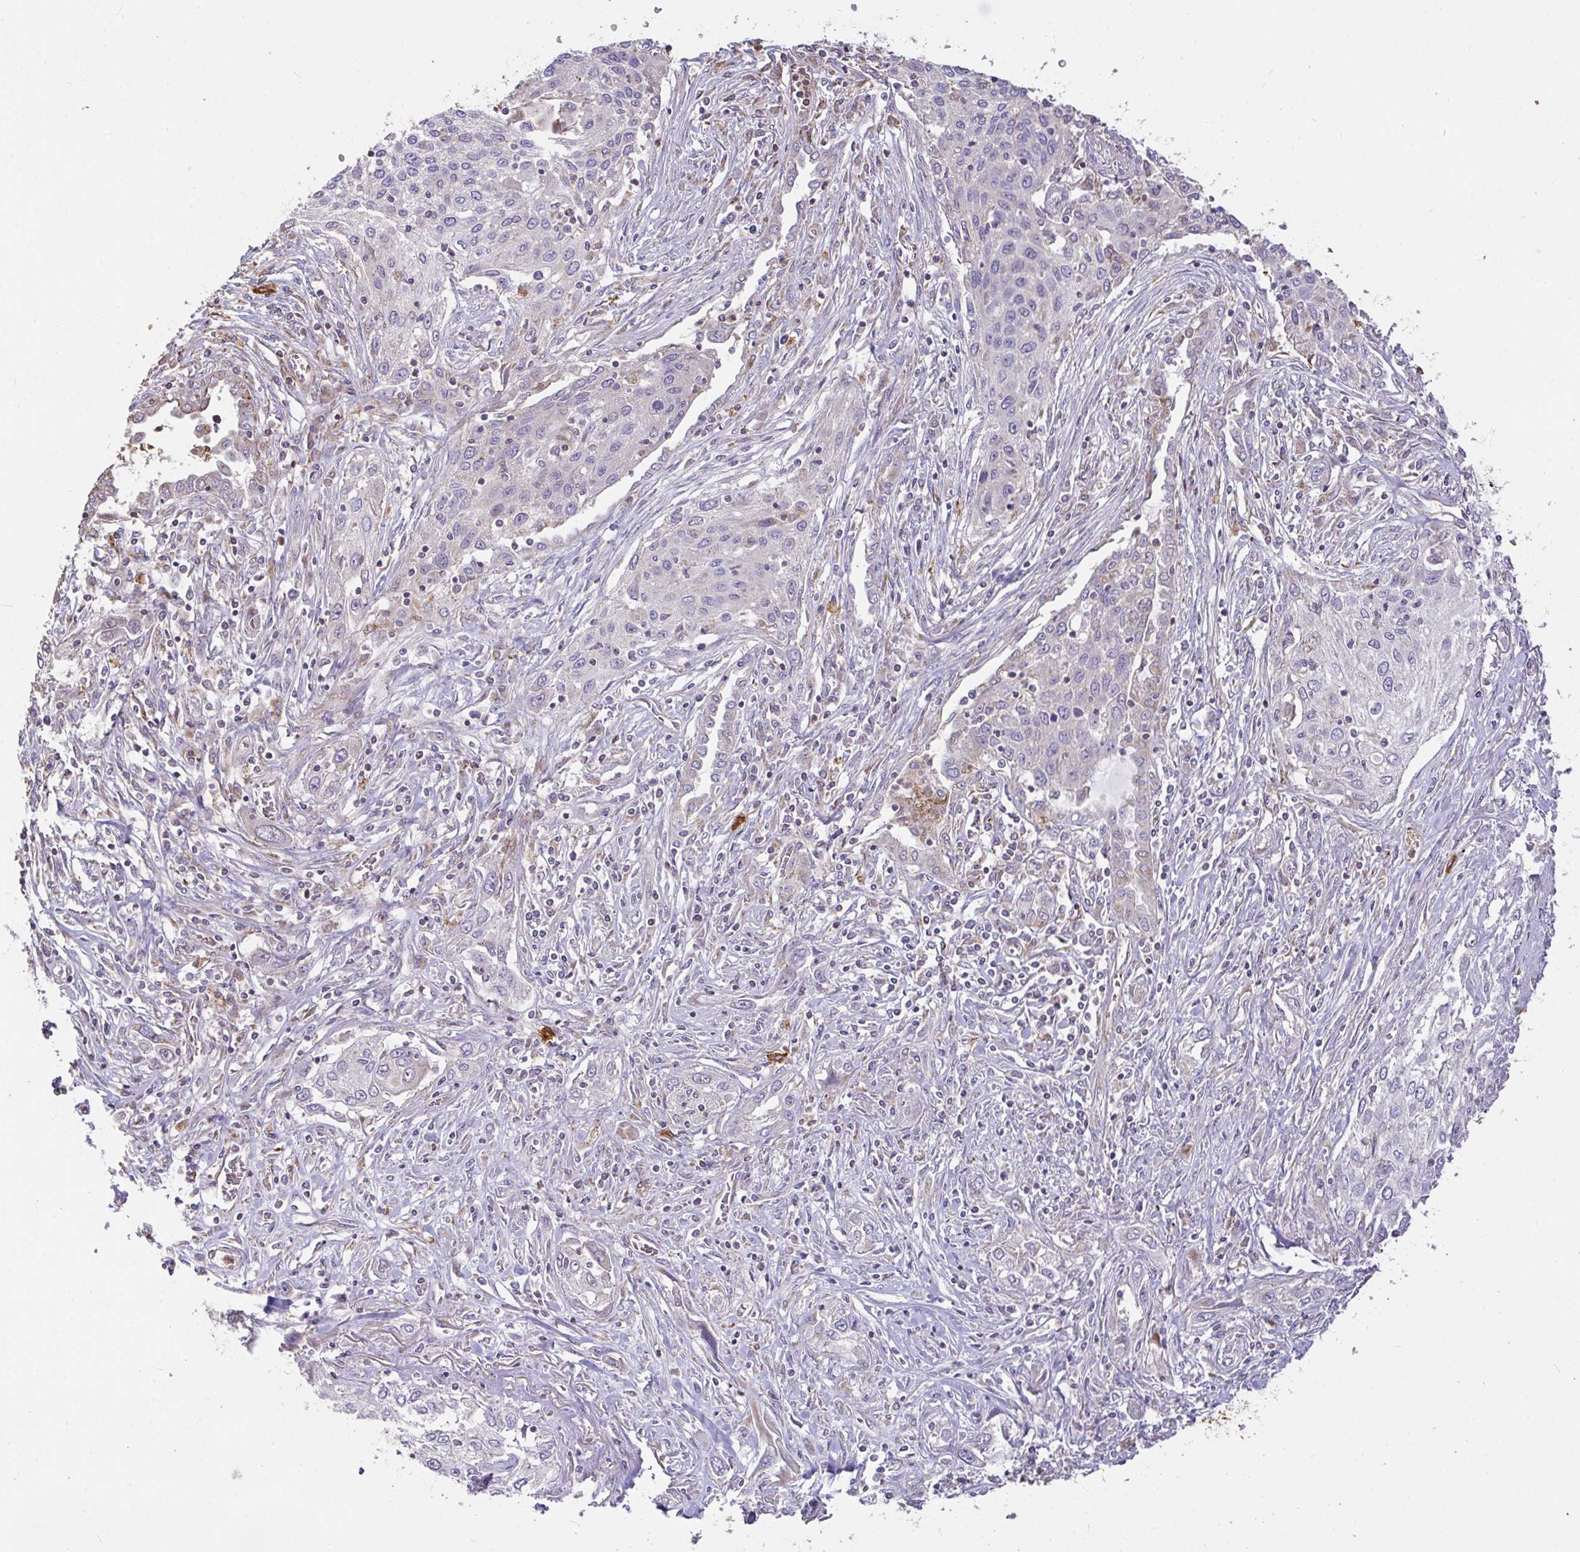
{"staining": {"intensity": "negative", "quantity": "none", "location": "none"}, "tissue": "lung cancer", "cell_type": "Tumor cells", "image_type": "cancer", "snomed": [{"axis": "morphology", "description": "Squamous cell carcinoma, NOS"}, {"axis": "topography", "description": "Lung"}], "caption": "A high-resolution micrograph shows immunohistochemistry staining of squamous cell carcinoma (lung), which reveals no significant expression in tumor cells.", "gene": "FCER1A", "patient": {"sex": "female", "age": 69}}